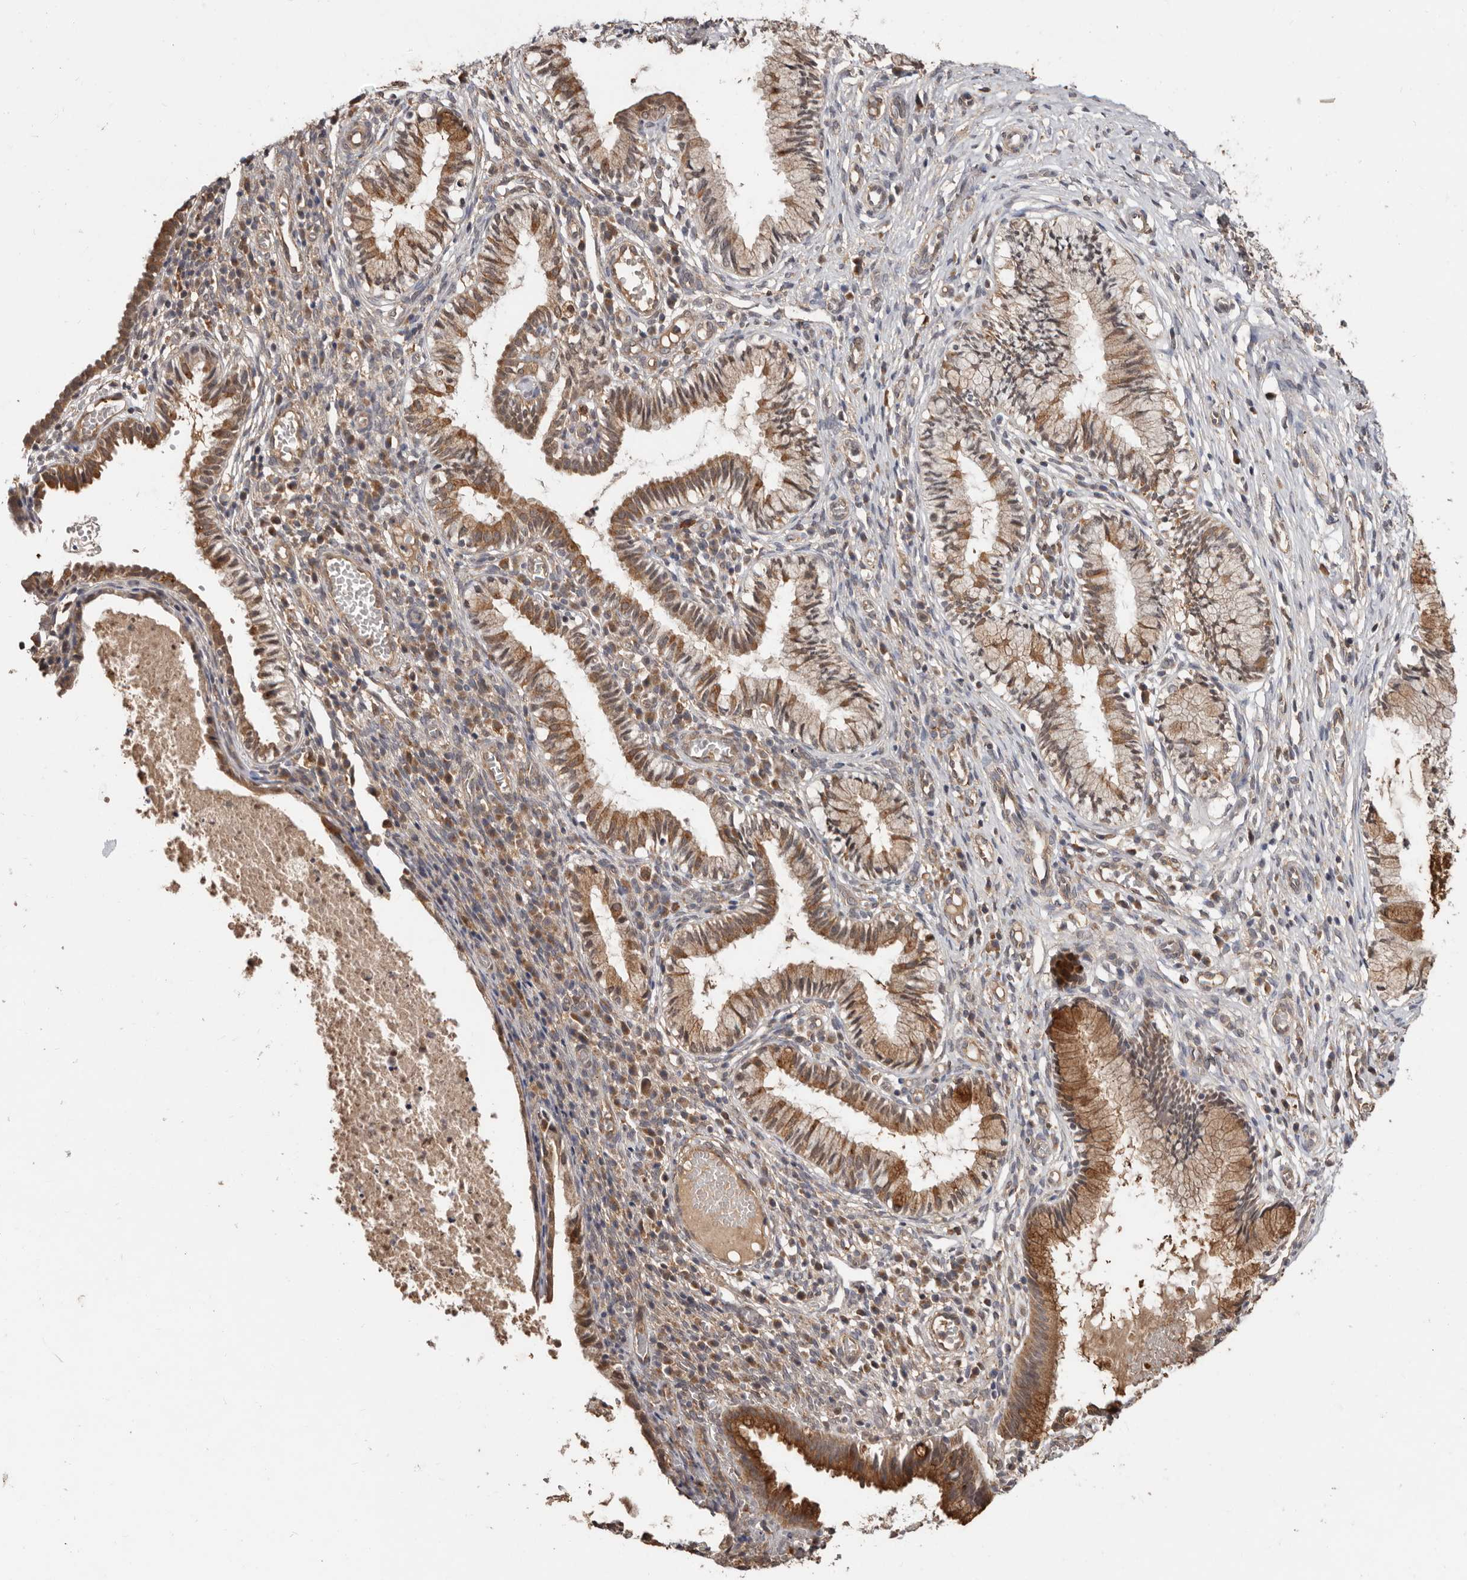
{"staining": {"intensity": "strong", "quantity": "25%-75%", "location": "cytoplasmic/membranous"}, "tissue": "cervix", "cell_type": "Glandular cells", "image_type": "normal", "snomed": [{"axis": "morphology", "description": "Normal tissue, NOS"}, {"axis": "topography", "description": "Cervix"}], "caption": "Immunohistochemistry (IHC) (DAB) staining of unremarkable cervix displays strong cytoplasmic/membranous protein staining in approximately 25%-75% of glandular cells.", "gene": "RSPO2", "patient": {"sex": "female", "age": 27}}